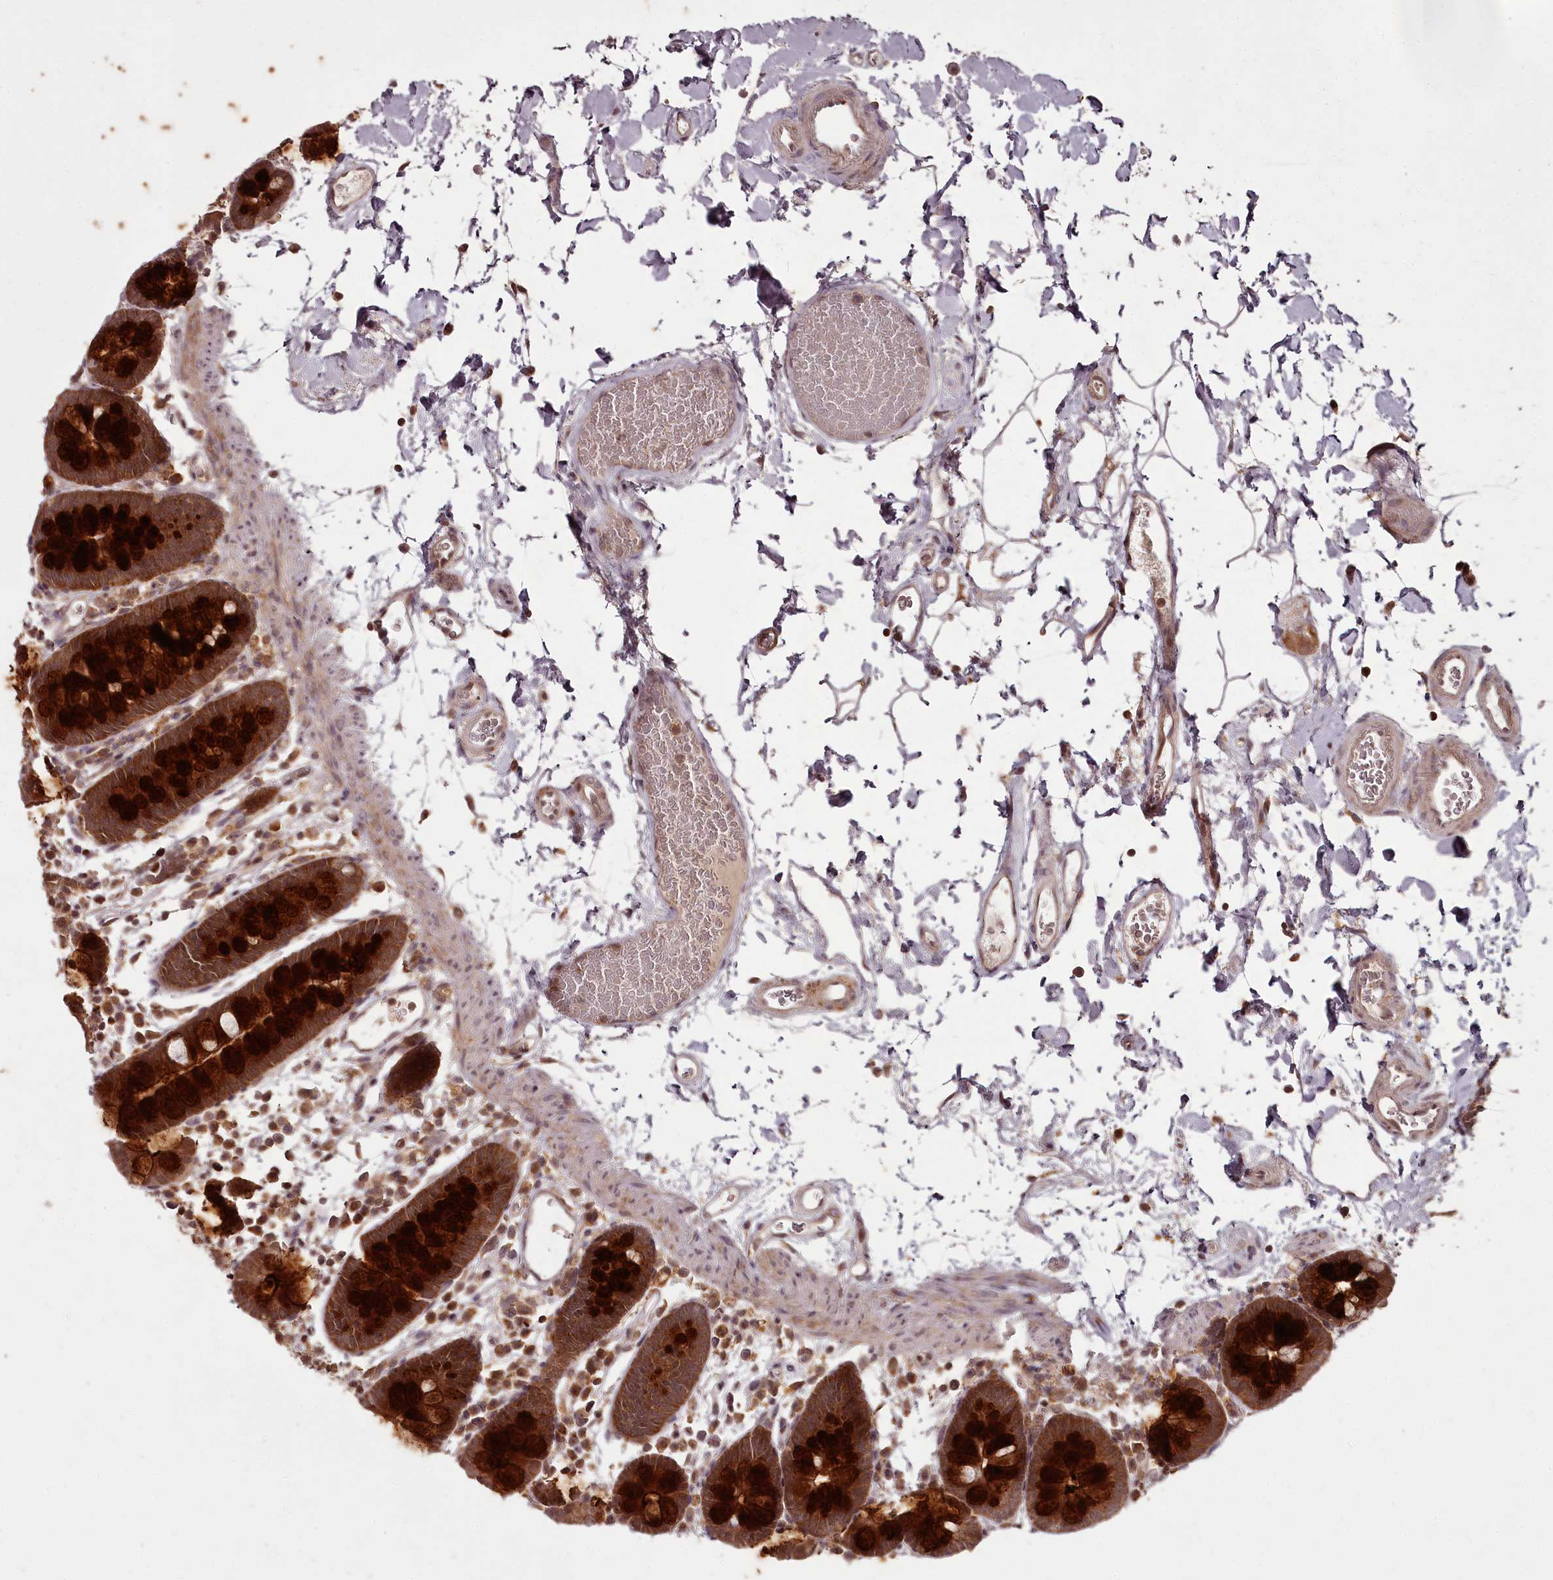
{"staining": {"intensity": "moderate", "quantity": ">75%", "location": "cytoplasmic/membranous"}, "tissue": "colon", "cell_type": "Endothelial cells", "image_type": "normal", "snomed": [{"axis": "morphology", "description": "Normal tissue, NOS"}, {"axis": "topography", "description": "Colon"}], "caption": "Colon stained with immunohistochemistry (IHC) exhibits moderate cytoplasmic/membranous expression in about >75% of endothelial cells. (IHC, brightfield microscopy, high magnification).", "gene": "PCBP2", "patient": {"sex": "male", "age": 75}}